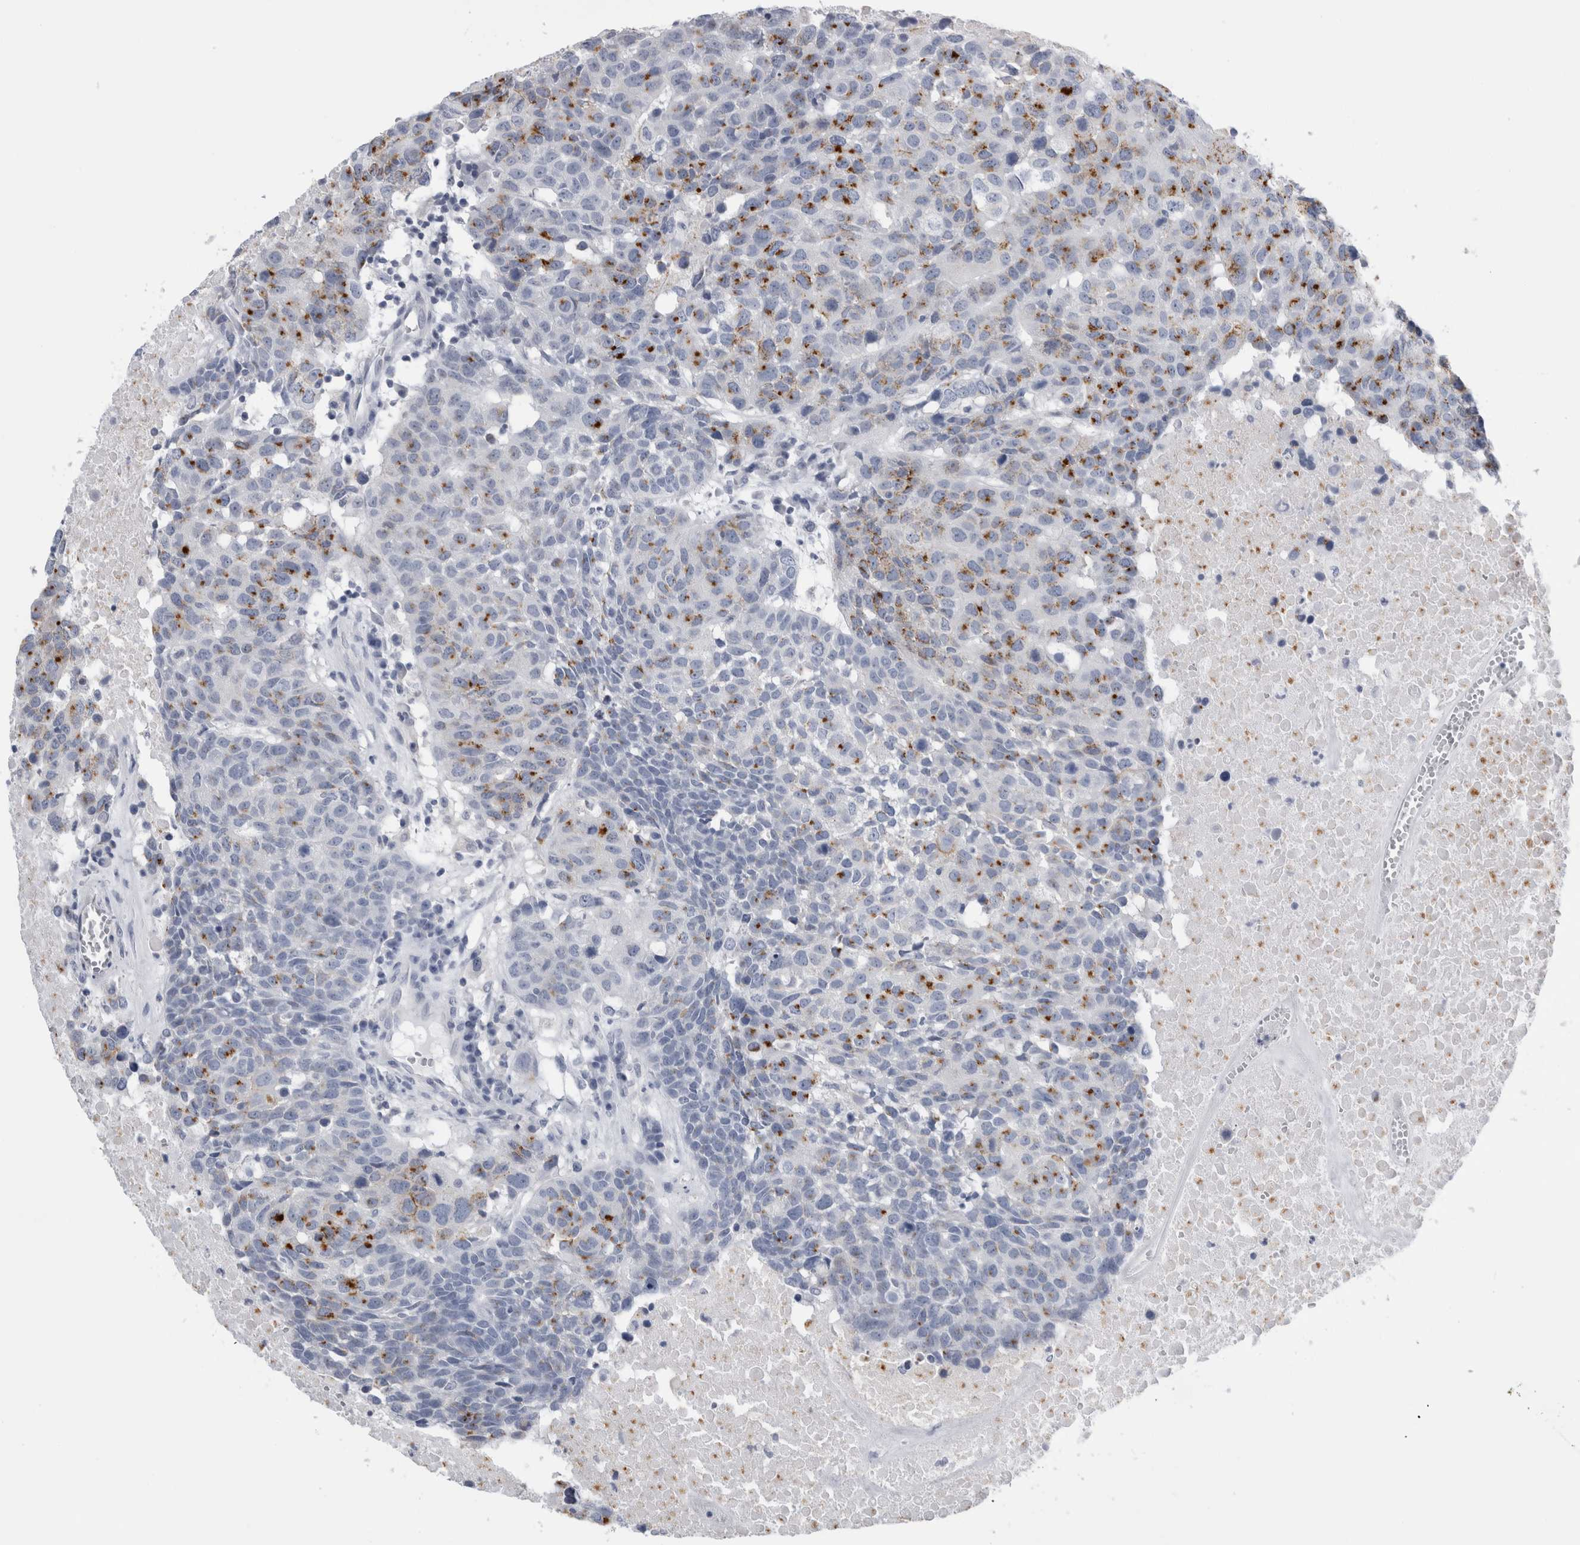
{"staining": {"intensity": "strong", "quantity": "<25%", "location": "cytoplasmic/membranous"}, "tissue": "head and neck cancer", "cell_type": "Tumor cells", "image_type": "cancer", "snomed": [{"axis": "morphology", "description": "Squamous cell carcinoma, NOS"}, {"axis": "topography", "description": "Head-Neck"}], "caption": "The histopathology image demonstrates staining of head and neck cancer, revealing strong cytoplasmic/membranous protein staining (brown color) within tumor cells.", "gene": "ANKFY1", "patient": {"sex": "male", "age": 66}}